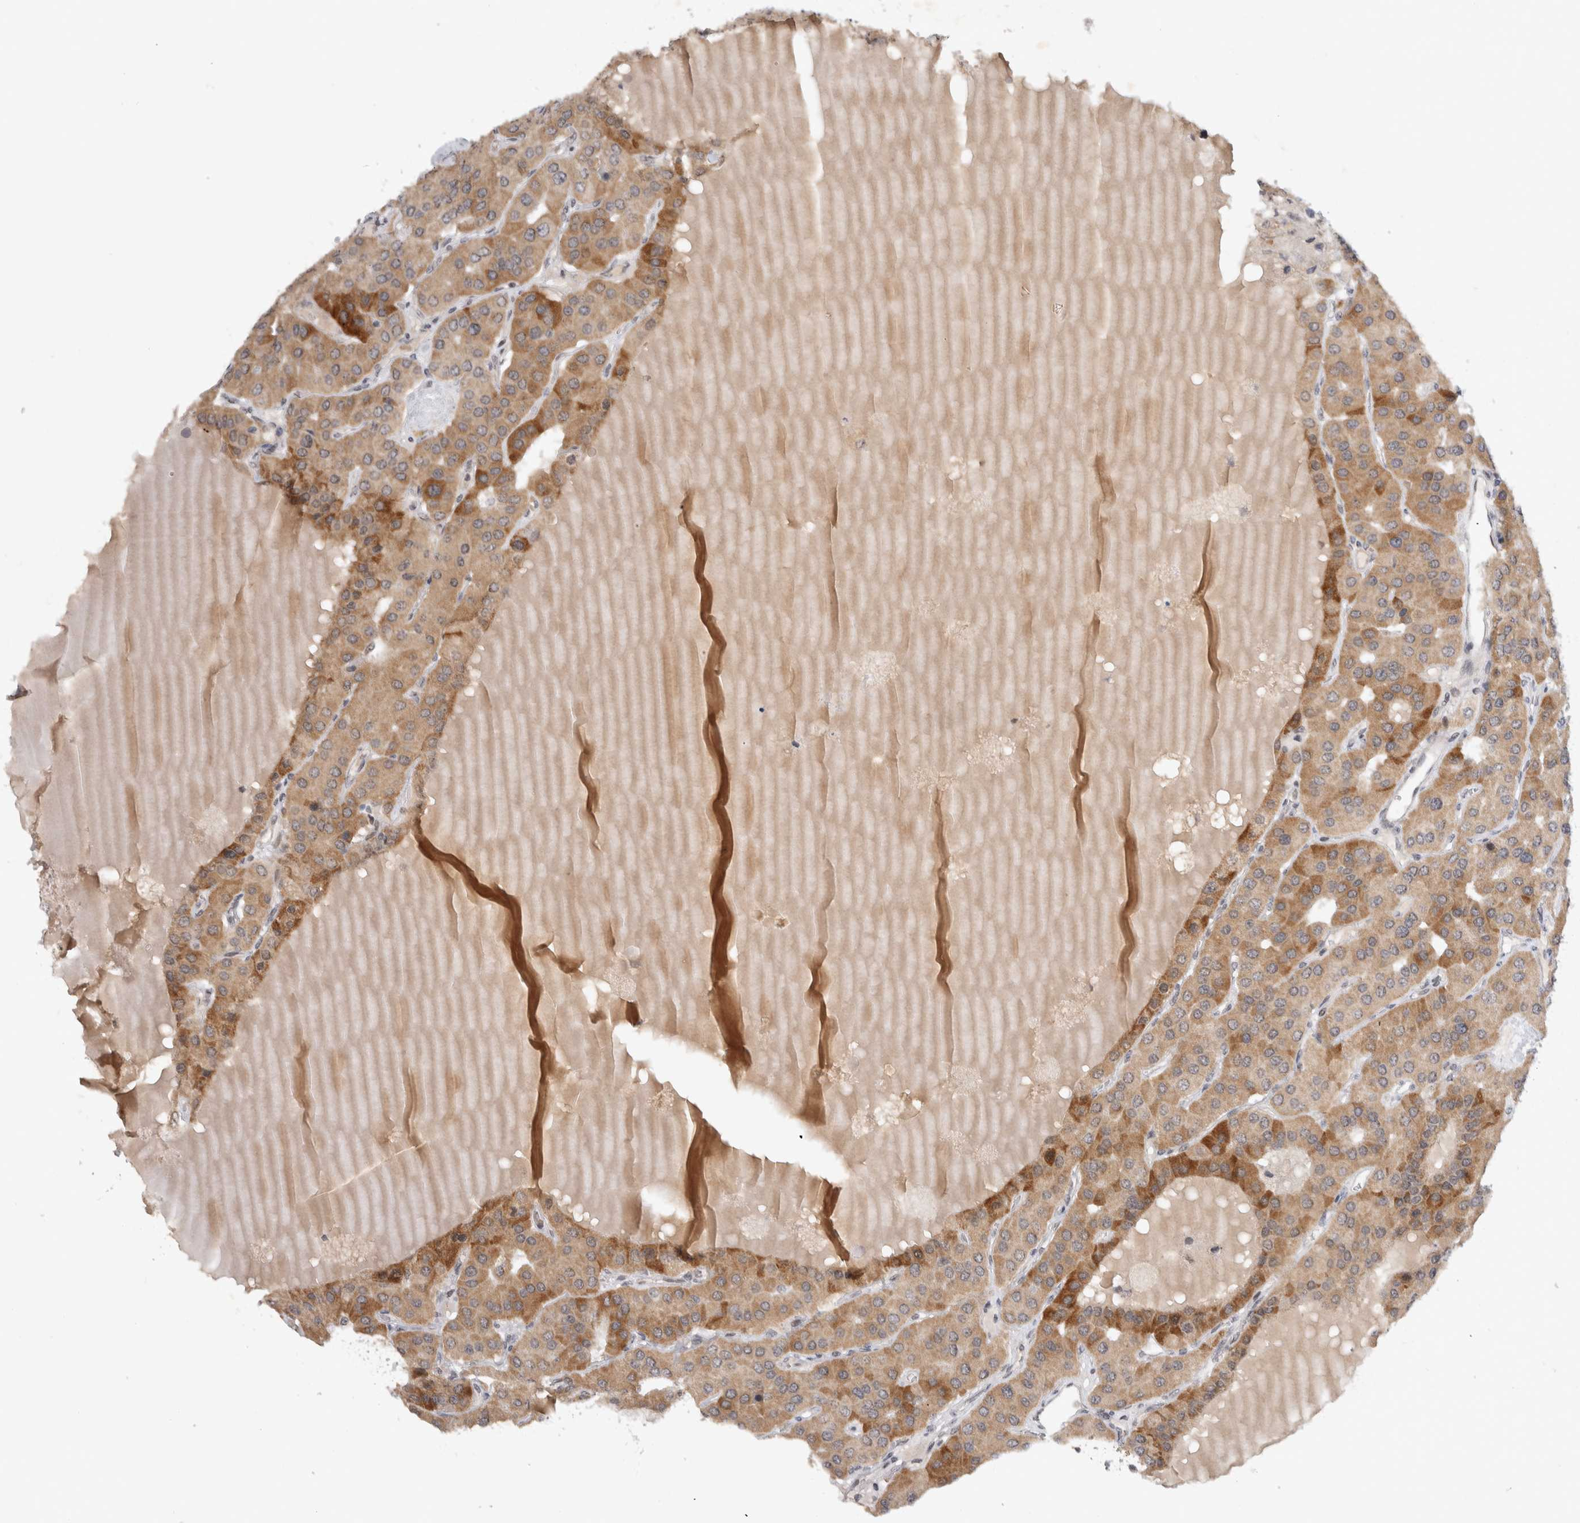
{"staining": {"intensity": "moderate", "quantity": "25%-75%", "location": "cytoplasmic/membranous,nuclear"}, "tissue": "parathyroid gland", "cell_type": "Glandular cells", "image_type": "normal", "snomed": [{"axis": "morphology", "description": "Normal tissue, NOS"}, {"axis": "morphology", "description": "Adenoma, NOS"}, {"axis": "topography", "description": "Parathyroid gland"}], "caption": "A medium amount of moderate cytoplasmic/membranous,nuclear staining is seen in approximately 25%-75% of glandular cells in unremarkable parathyroid gland.", "gene": "HESX1", "patient": {"sex": "female", "age": 86}}